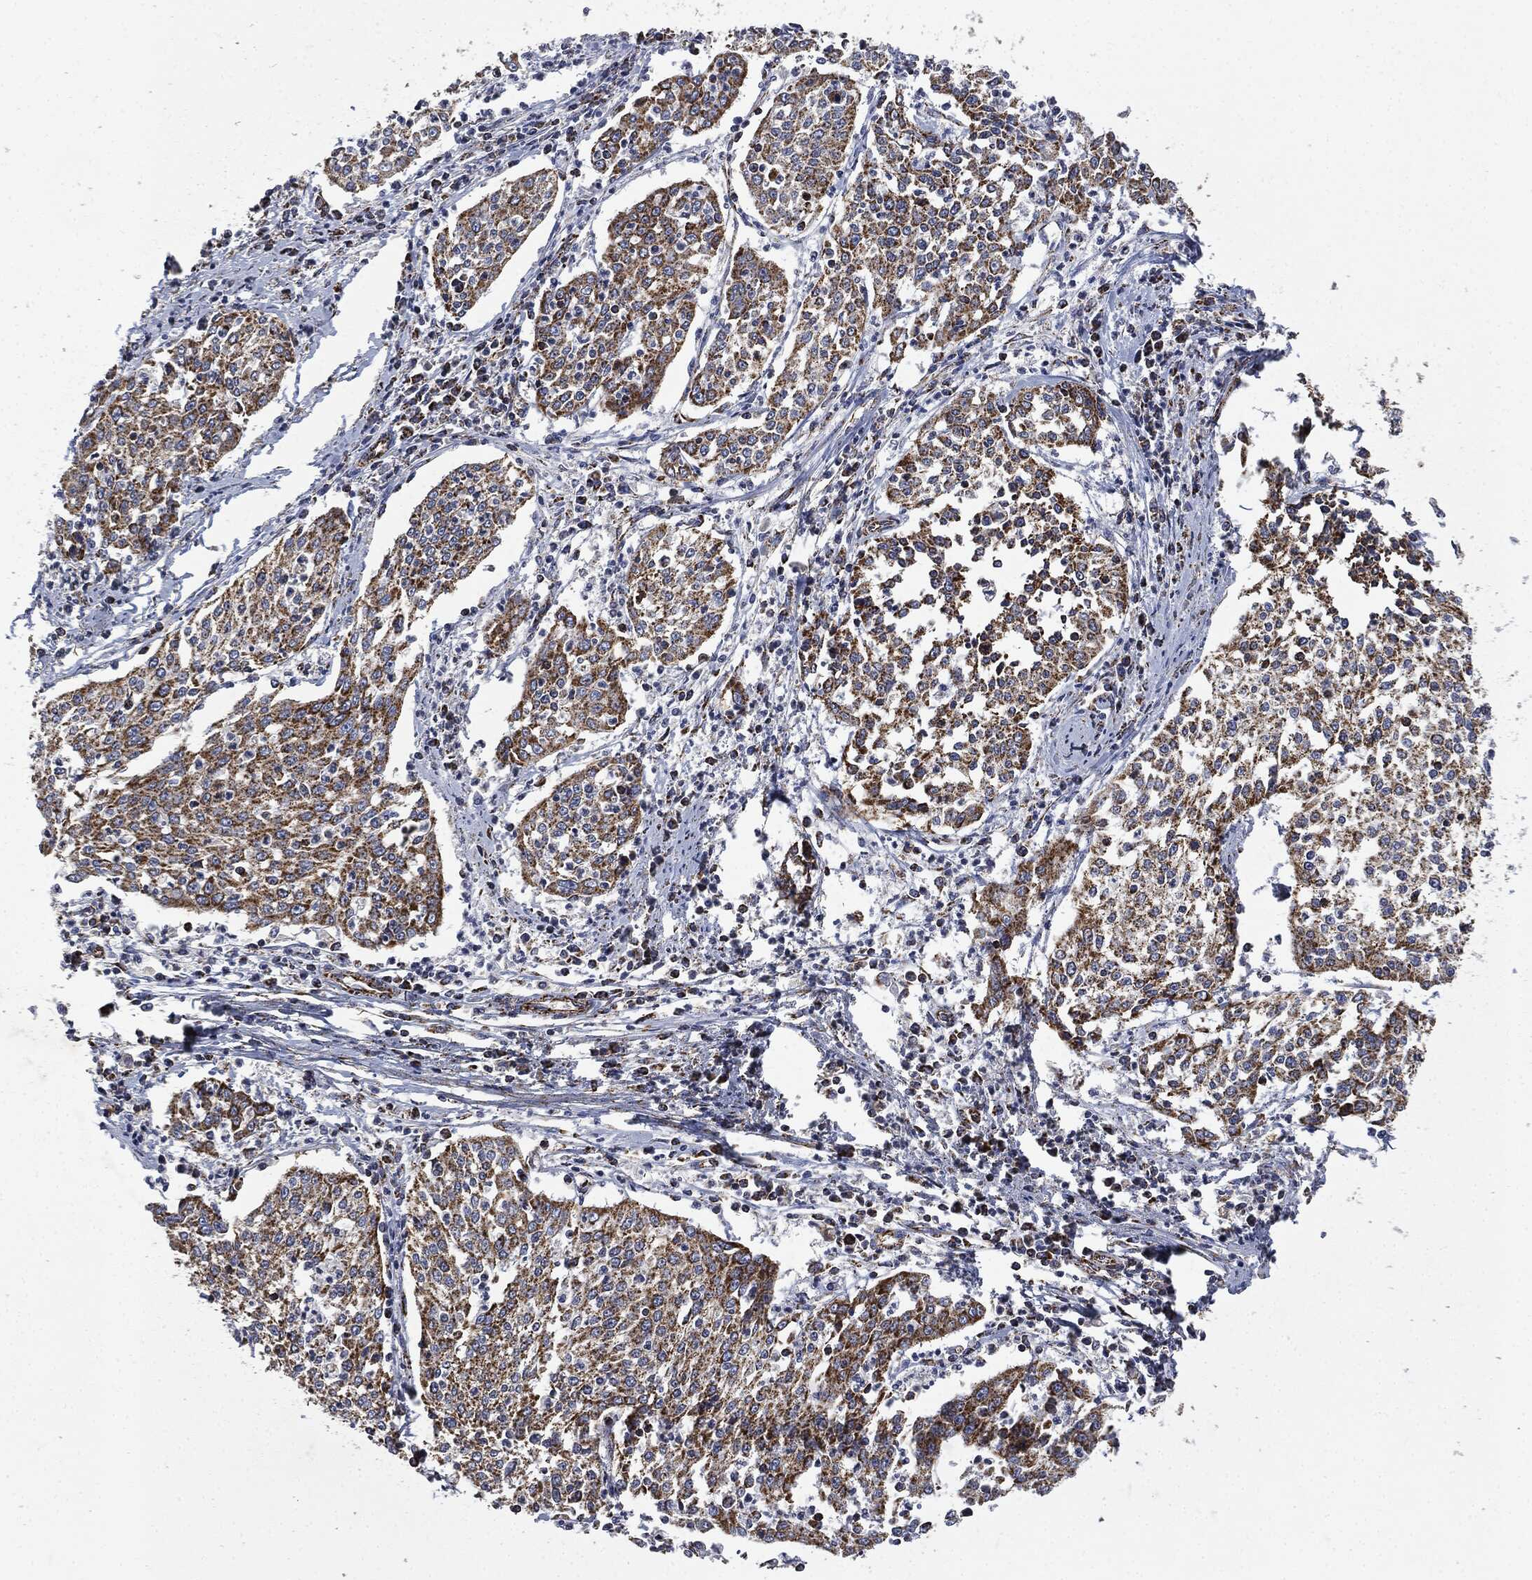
{"staining": {"intensity": "moderate", "quantity": ">75%", "location": "cytoplasmic/membranous"}, "tissue": "cervical cancer", "cell_type": "Tumor cells", "image_type": "cancer", "snomed": [{"axis": "morphology", "description": "Squamous cell carcinoma, NOS"}, {"axis": "topography", "description": "Cervix"}], "caption": "Moderate cytoplasmic/membranous protein expression is appreciated in about >75% of tumor cells in cervical cancer (squamous cell carcinoma). (brown staining indicates protein expression, while blue staining denotes nuclei).", "gene": "RYK", "patient": {"sex": "female", "age": 41}}